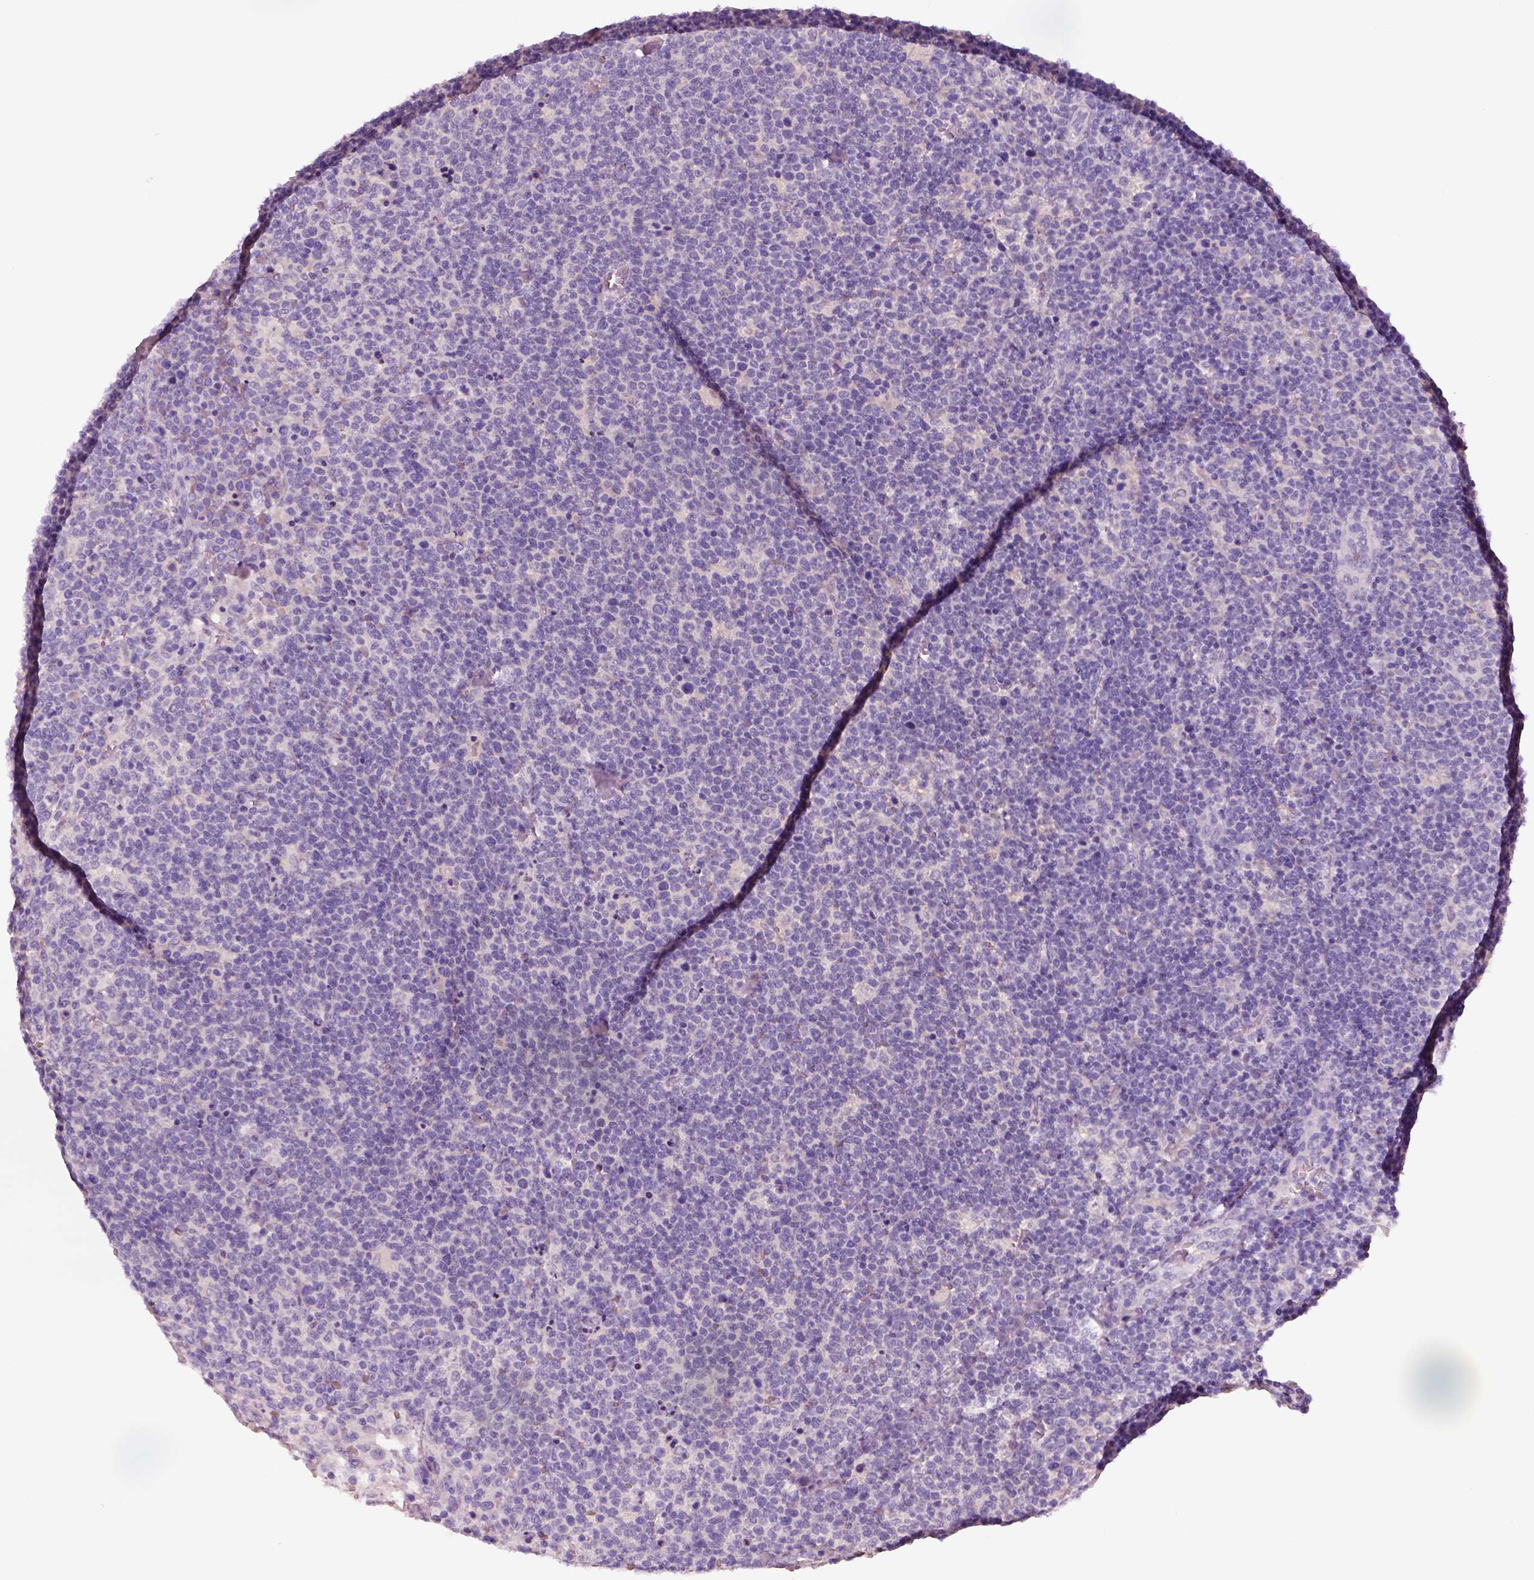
{"staining": {"intensity": "negative", "quantity": "none", "location": "none"}, "tissue": "lymphoma", "cell_type": "Tumor cells", "image_type": "cancer", "snomed": [{"axis": "morphology", "description": "Malignant lymphoma, non-Hodgkin's type, High grade"}, {"axis": "topography", "description": "Lymph node"}], "caption": "This is an IHC image of human malignant lymphoma, non-Hodgkin's type (high-grade). There is no expression in tumor cells.", "gene": "ELSPBP1", "patient": {"sex": "male", "age": 61}}